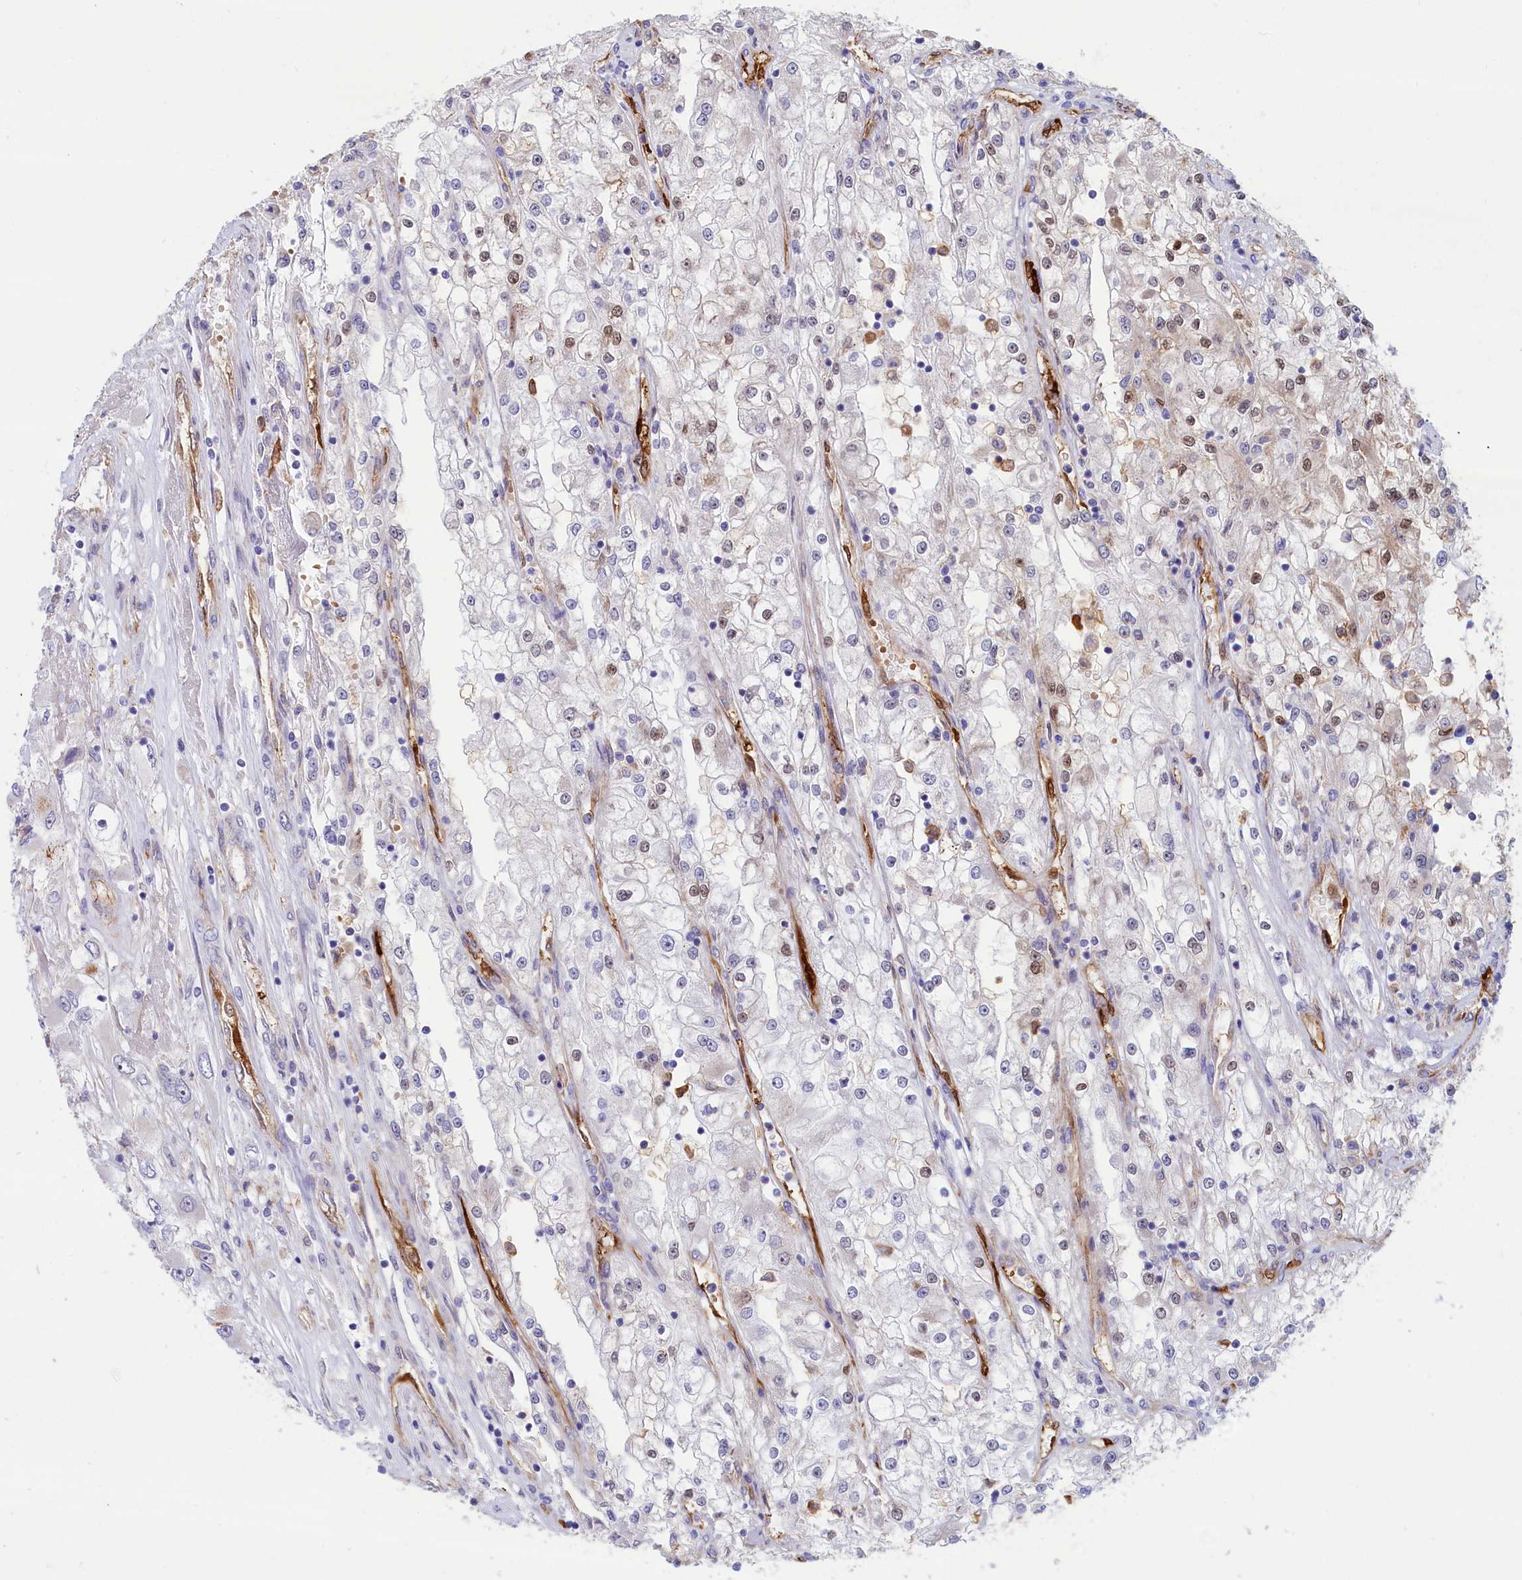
{"staining": {"intensity": "moderate", "quantity": "<25%", "location": "nuclear"}, "tissue": "renal cancer", "cell_type": "Tumor cells", "image_type": "cancer", "snomed": [{"axis": "morphology", "description": "Adenocarcinoma, NOS"}, {"axis": "topography", "description": "Kidney"}], "caption": "Protein staining of renal cancer tissue displays moderate nuclear positivity in approximately <25% of tumor cells.", "gene": "ABCC12", "patient": {"sex": "female", "age": 52}}